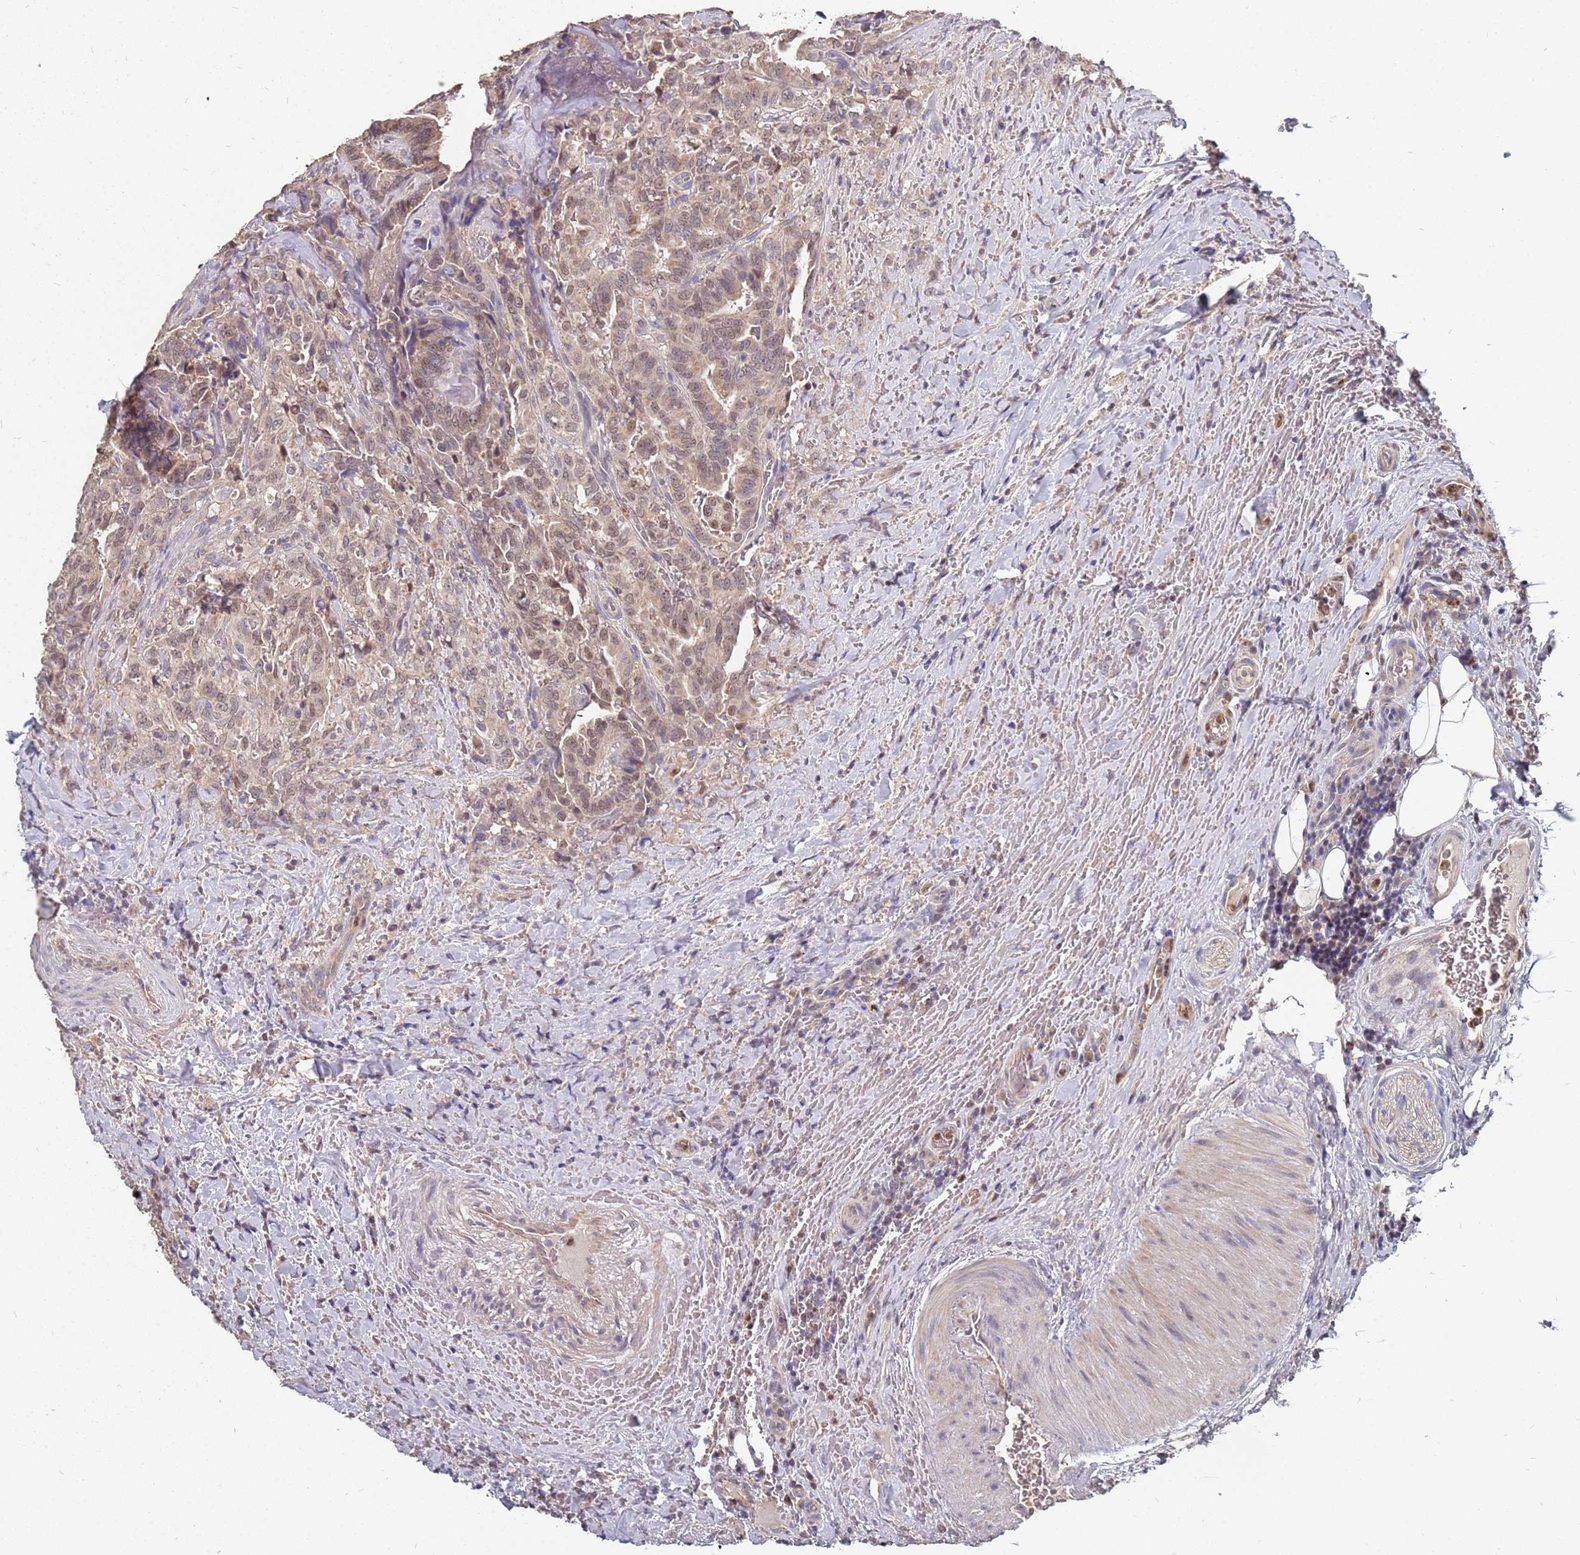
{"staining": {"intensity": "weak", "quantity": "25%-75%", "location": "cytoplasmic/membranous,nuclear"}, "tissue": "thyroid cancer", "cell_type": "Tumor cells", "image_type": "cancer", "snomed": [{"axis": "morphology", "description": "Papillary adenocarcinoma, NOS"}, {"axis": "topography", "description": "Thyroid gland"}], "caption": "Immunohistochemistry histopathology image of neoplastic tissue: papillary adenocarcinoma (thyroid) stained using IHC displays low levels of weak protein expression localized specifically in the cytoplasmic/membranous and nuclear of tumor cells, appearing as a cytoplasmic/membranous and nuclear brown color.", "gene": "TCEANC2", "patient": {"sex": "male", "age": 61}}